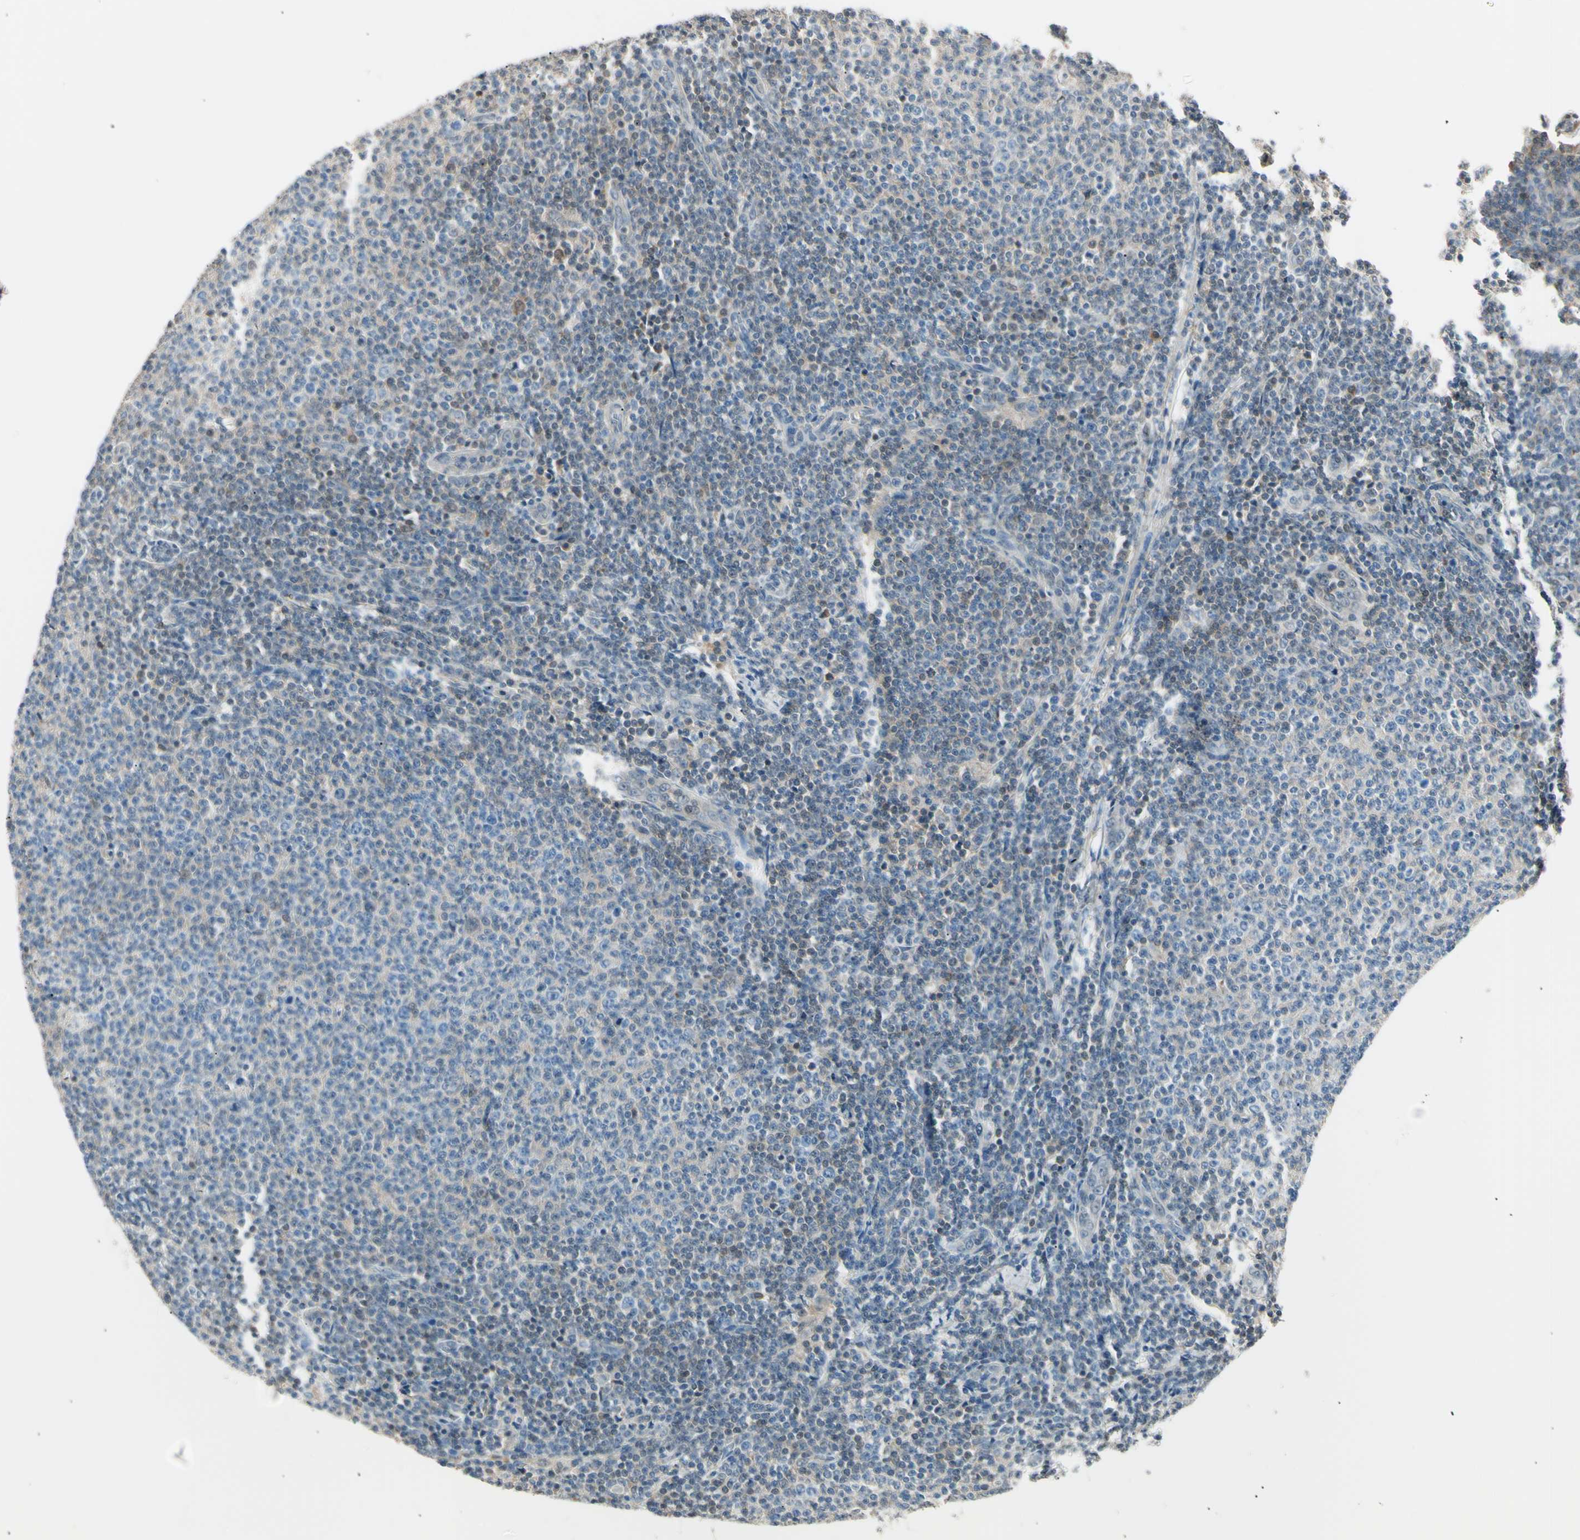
{"staining": {"intensity": "weak", "quantity": "<25%", "location": "cytoplasmic/membranous"}, "tissue": "lymphoma", "cell_type": "Tumor cells", "image_type": "cancer", "snomed": [{"axis": "morphology", "description": "Malignant lymphoma, non-Hodgkin's type, Low grade"}, {"axis": "topography", "description": "Lymph node"}], "caption": "Low-grade malignant lymphoma, non-Hodgkin's type was stained to show a protein in brown. There is no significant expression in tumor cells.", "gene": "LHPP", "patient": {"sex": "male", "age": 66}}